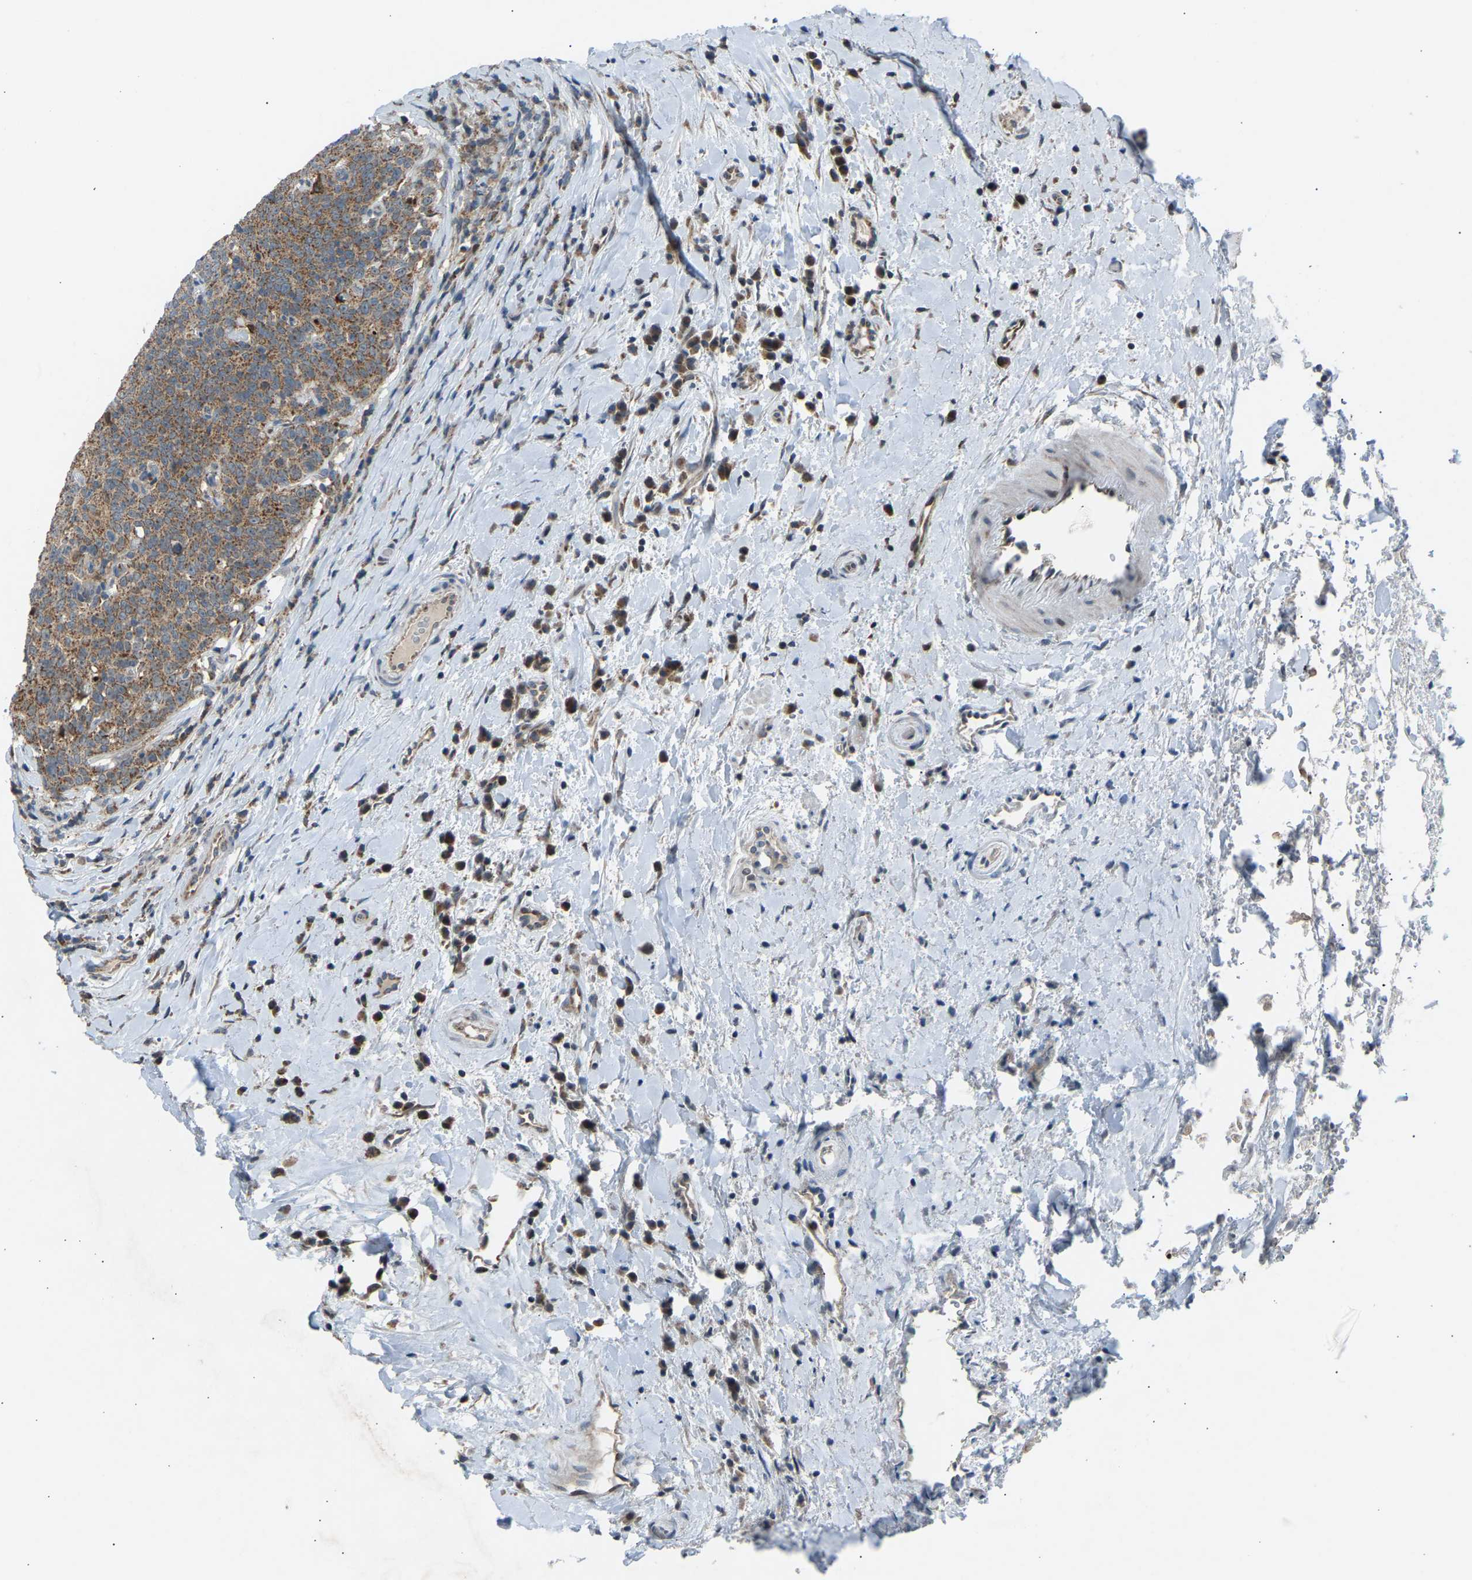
{"staining": {"intensity": "moderate", "quantity": ">75%", "location": "cytoplasmic/membranous"}, "tissue": "head and neck cancer", "cell_type": "Tumor cells", "image_type": "cancer", "snomed": [{"axis": "morphology", "description": "Squamous cell carcinoma, NOS"}, {"axis": "morphology", "description": "Squamous cell carcinoma, metastatic, NOS"}, {"axis": "topography", "description": "Lymph node"}, {"axis": "topography", "description": "Head-Neck"}], "caption": "DAB immunohistochemical staining of human head and neck metastatic squamous cell carcinoma shows moderate cytoplasmic/membranous protein expression in approximately >75% of tumor cells.", "gene": "SLIRP", "patient": {"sex": "male", "age": 62}}